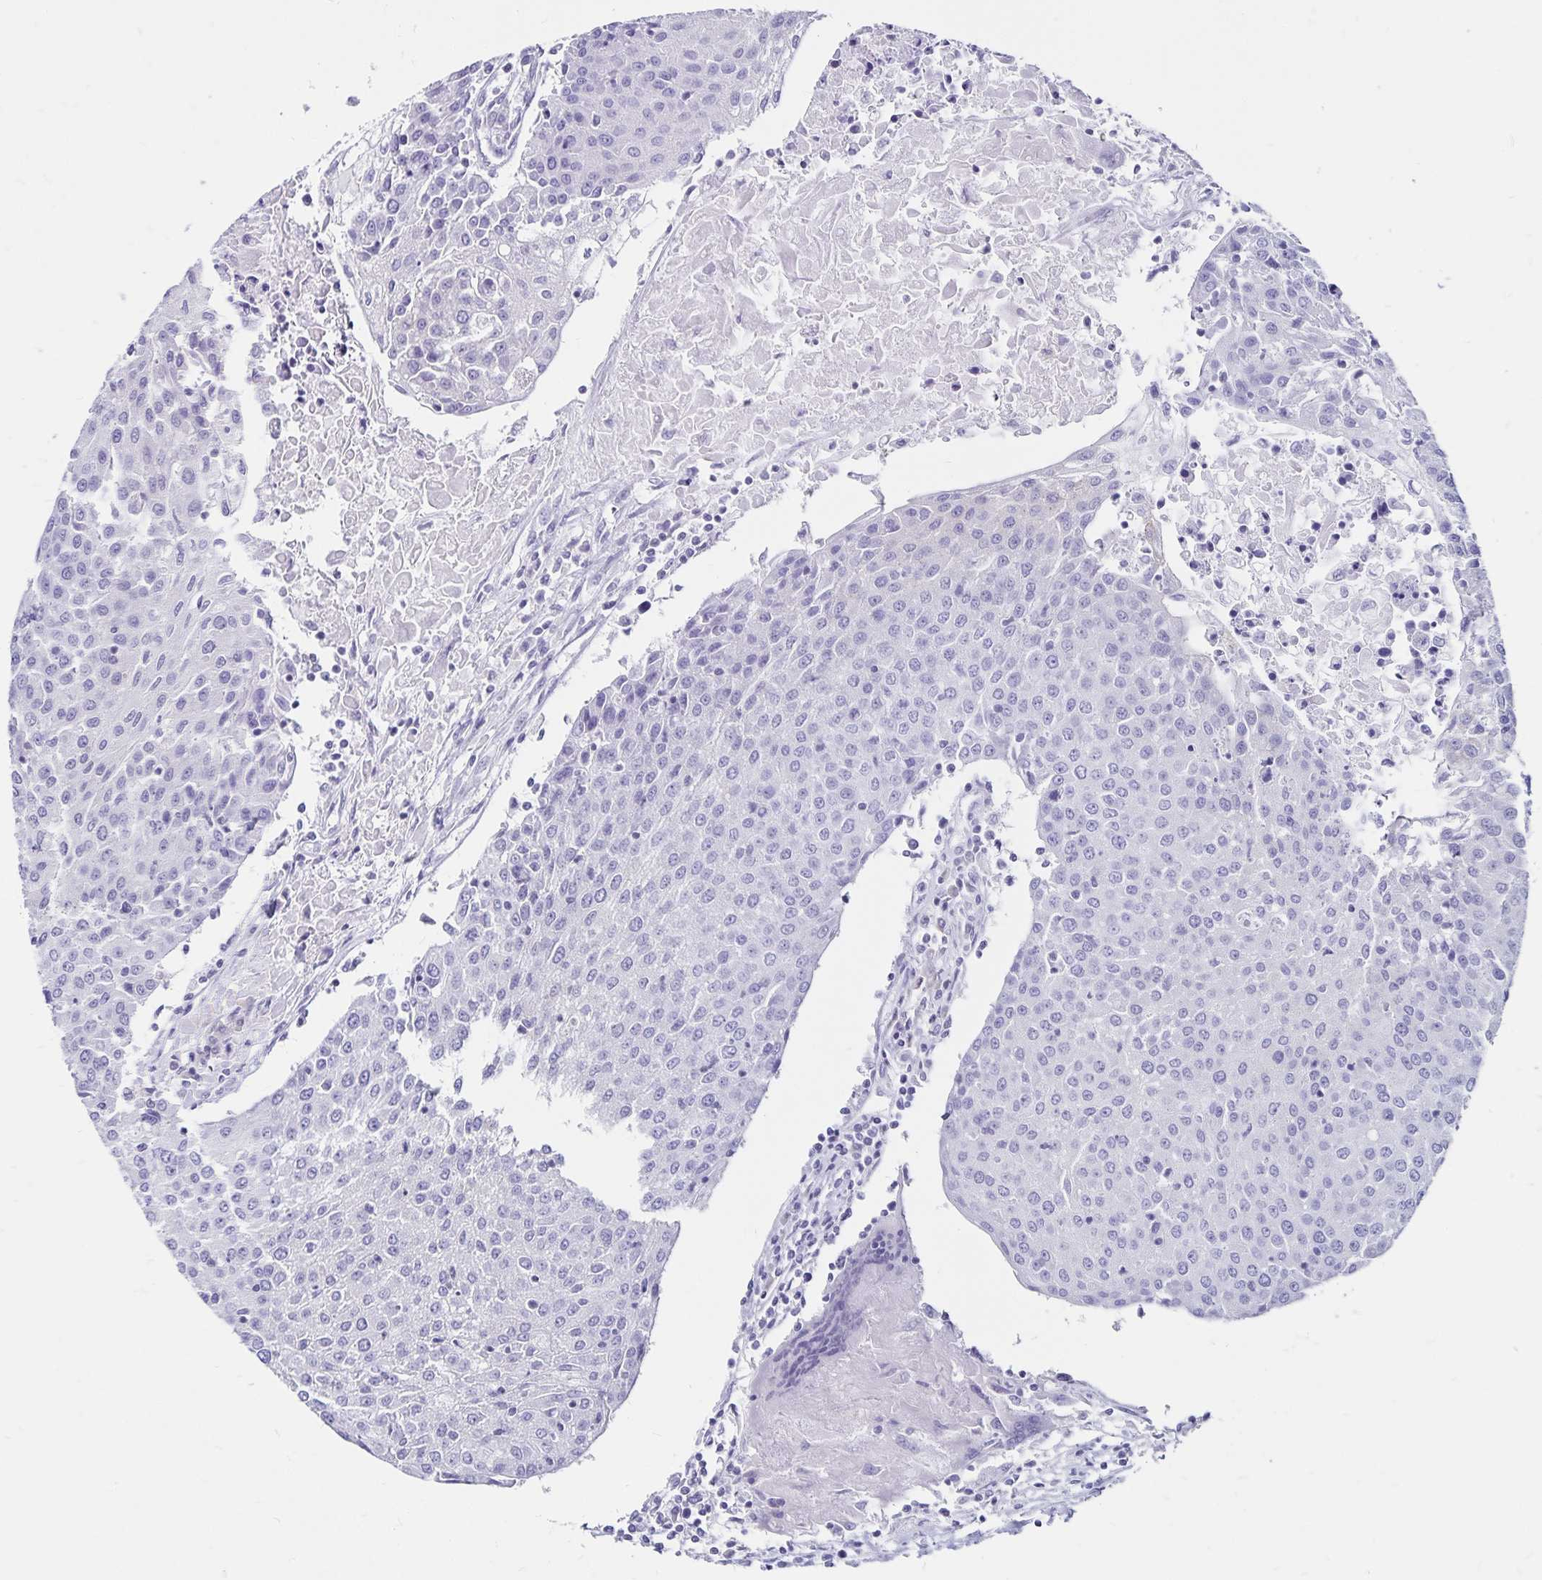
{"staining": {"intensity": "negative", "quantity": "none", "location": "none"}, "tissue": "urothelial cancer", "cell_type": "Tumor cells", "image_type": "cancer", "snomed": [{"axis": "morphology", "description": "Urothelial carcinoma, High grade"}, {"axis": "topography", "description": "Urinary bladder"}], "caption": "High power microscopy micrograph of an immunohistochemistry (IHC) photomicrograph of urothelial cancer, revealing no significant positivity in tumor cells.", "gene": "IKZF1", "patient": {"sex": "female", "age": 85}}